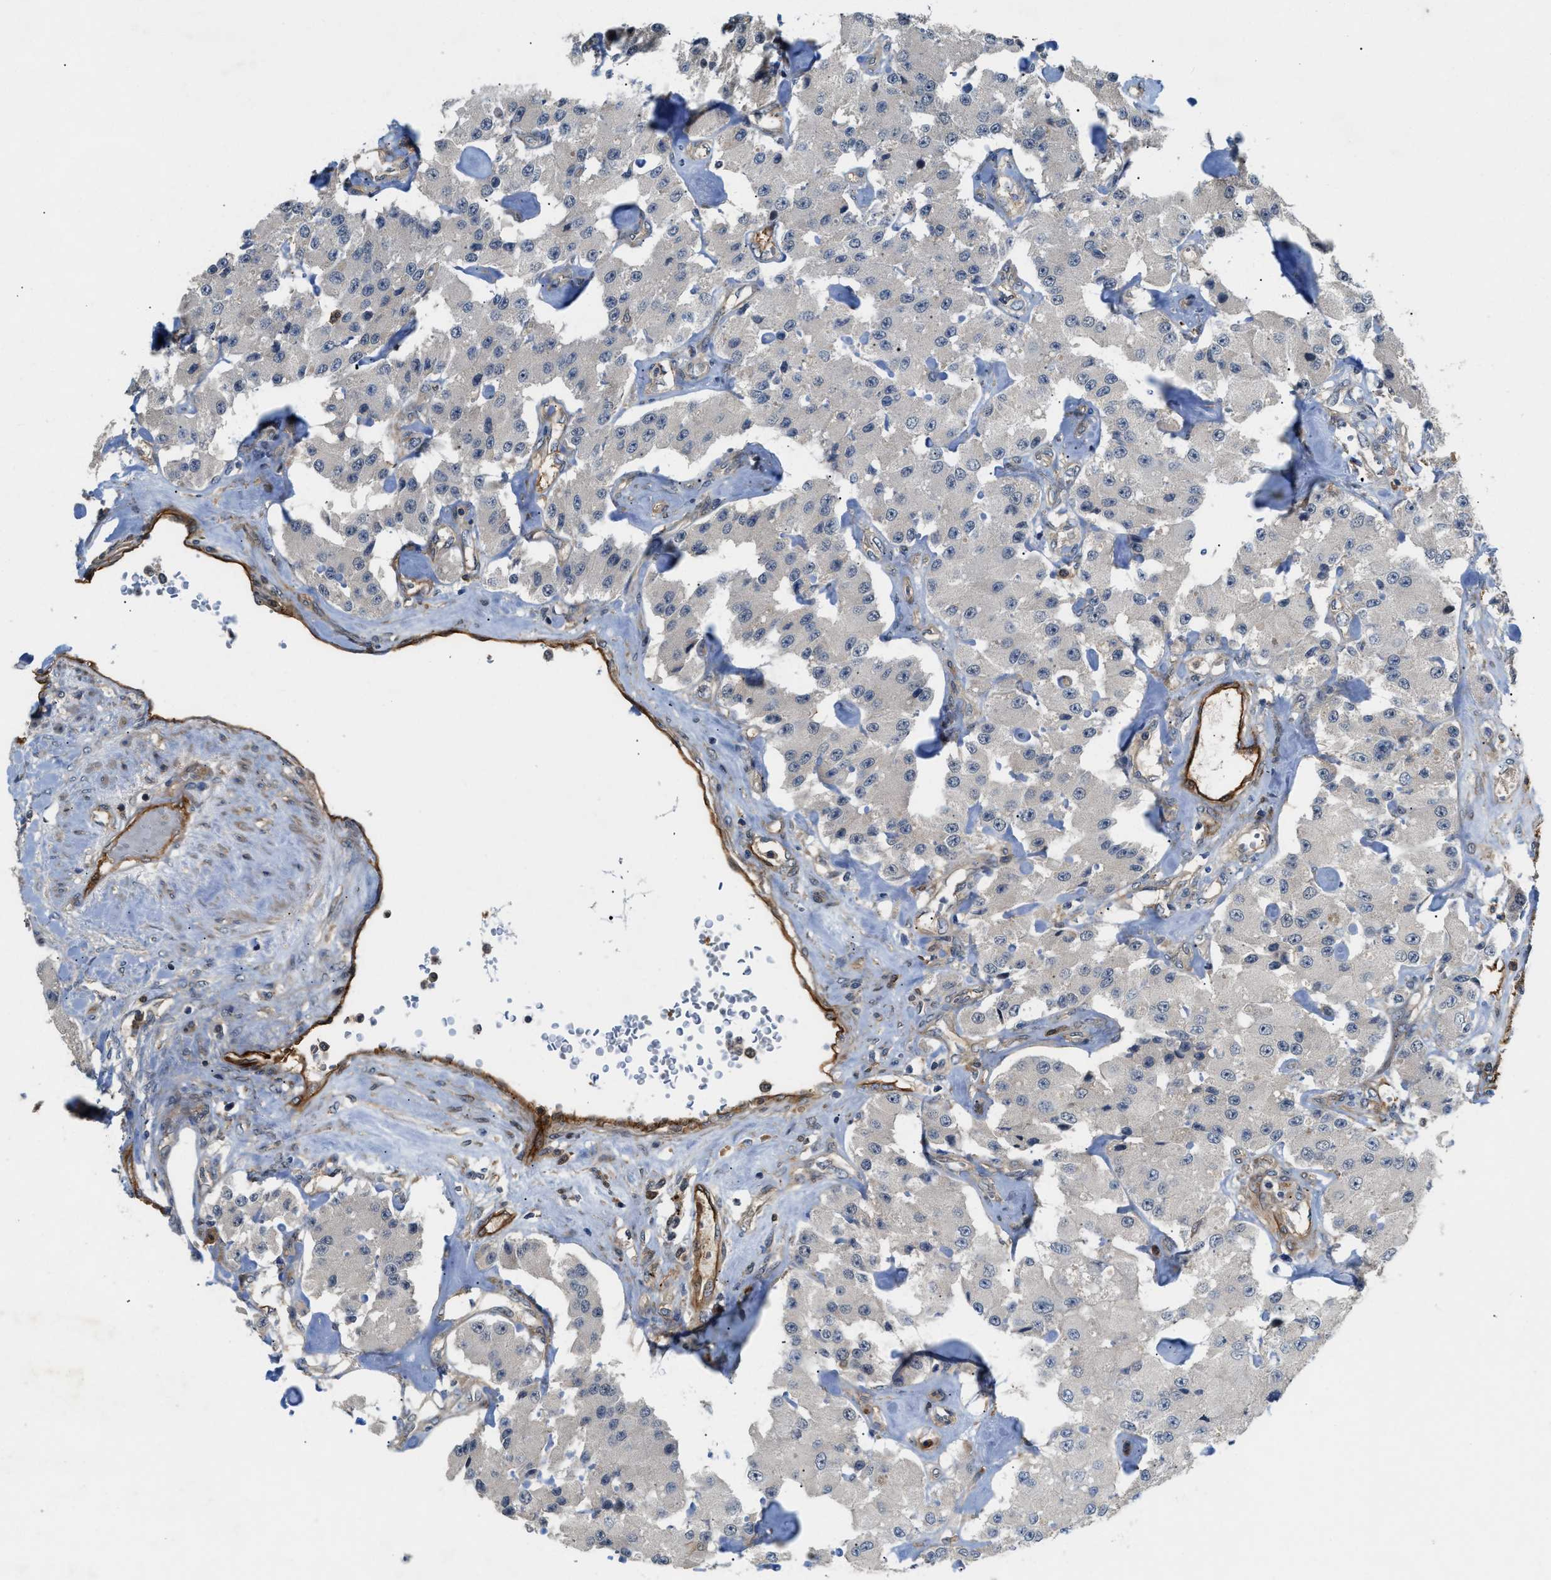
{"staining": {"intensity": "negative", "quantity": "none", "location": "none"}, "tissue": "carcinoid", "cell_type": "Tumor cells", "image_type": "cancer", "snomed": [{"axis": "morphology", "description": "Carcinoid, malignant, NOS"}, {"axis": "topography", "description": "Pancreas"}], "caption": "Protein analysis of malignant carcinoid reveals no significant staining in tumor cells.", "gene": "TRAK2", "patient": {"sex": "male", "age": 41}}